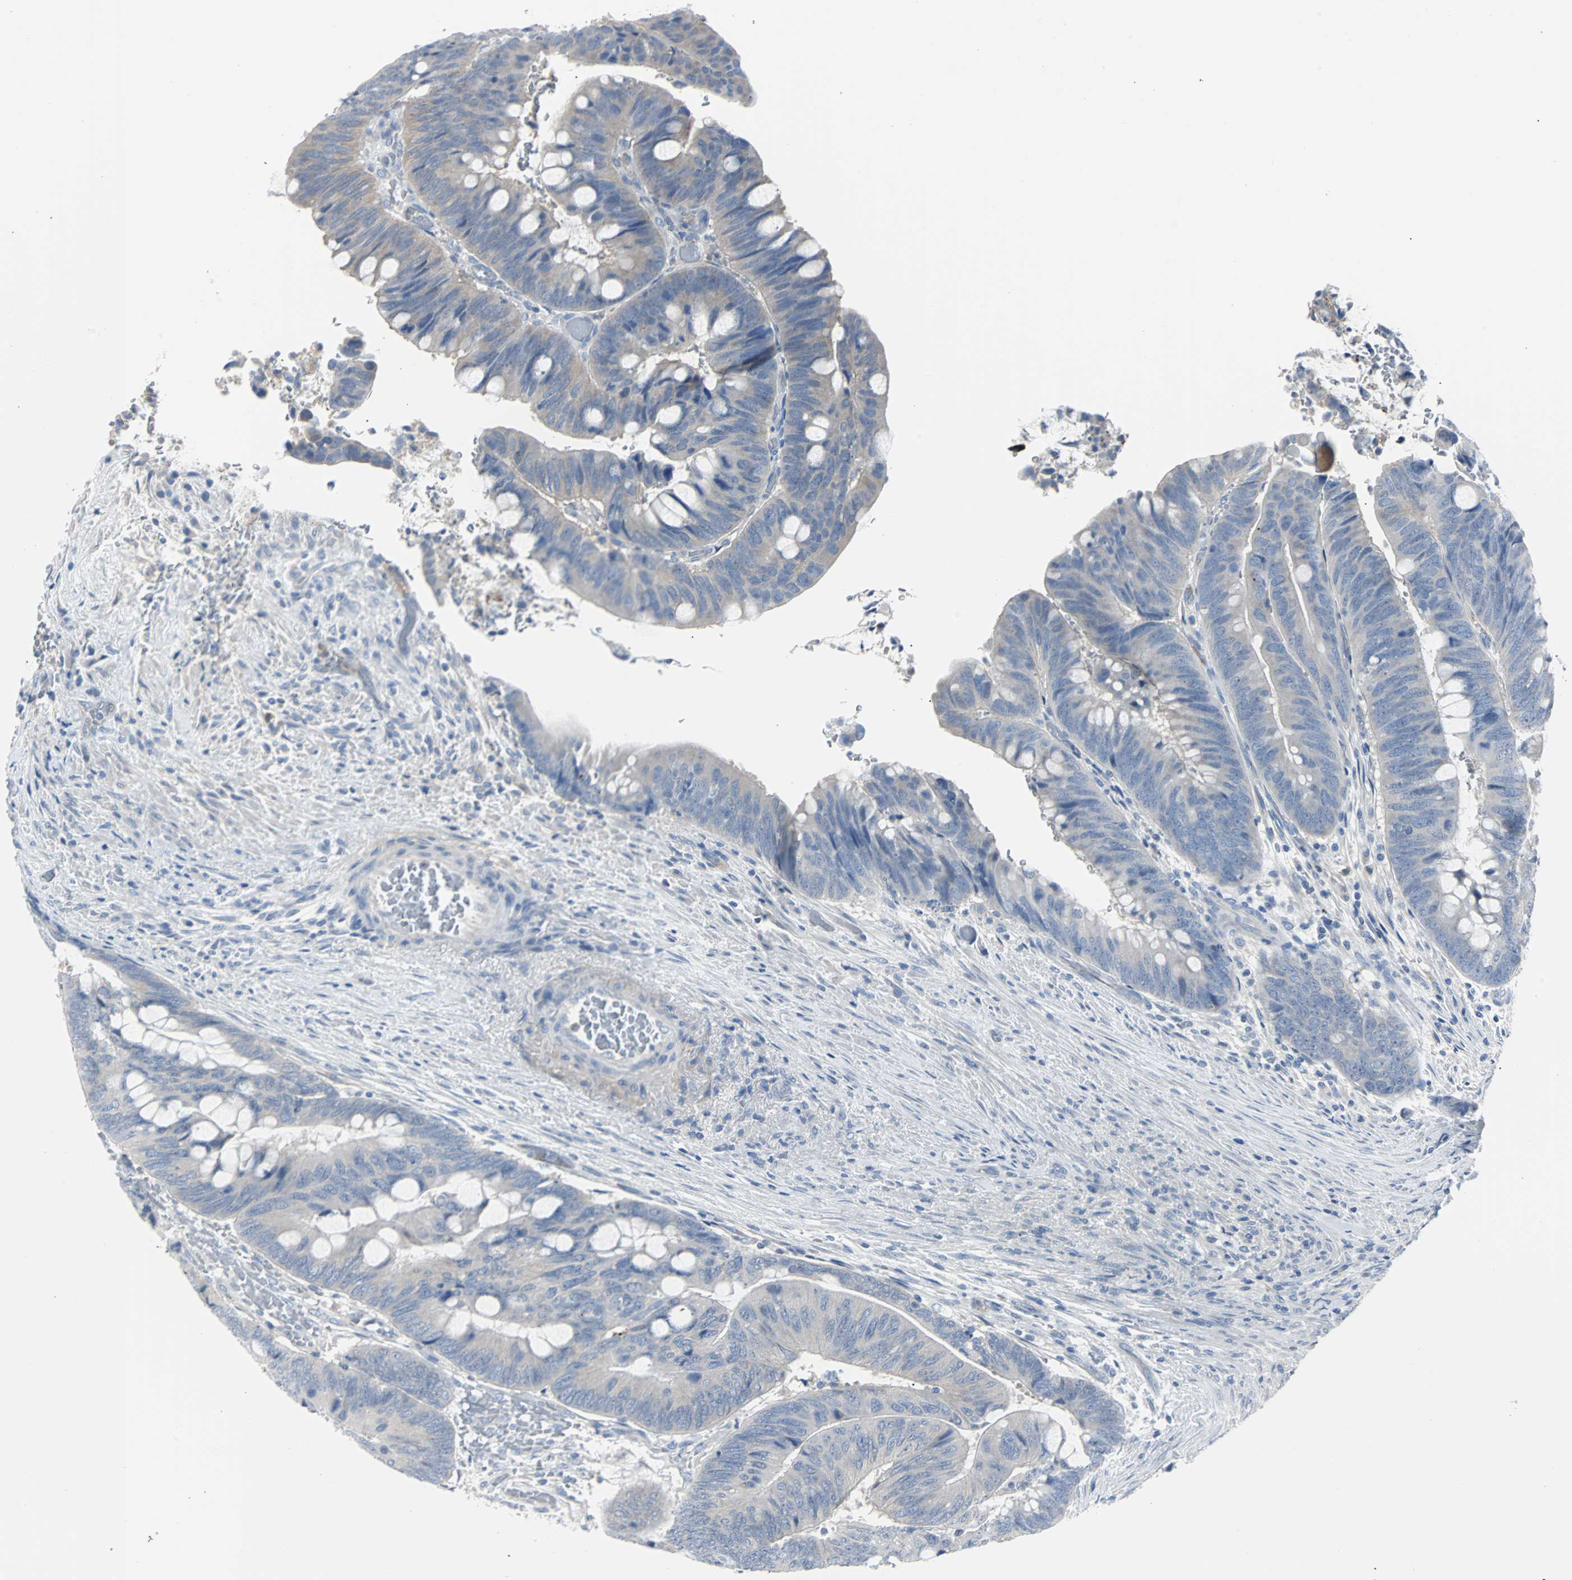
{"staining": {"intensity": "weak", "quantity": "25%-75%", "location": "cytoplasmic/membranous"}, "tissue": "colorectal cancer", "cell_type": "Tumor cells", "image_type": "cancer", "snomed": [{"axis": "morphology", "description": "Normal tissue, NOS"}, {"axis": "morphology", "description": "Adenocarcinoma, NOS"}, {"axis": "topography", "description": "Rectum"}, {"axis": "topography", "description": "Peripheral nerve tissue"}], "caption": "Colorectal cancer stained with immunohistochemistry shows weak cytoplasmic/membranous expression in approximately 25%-75% of tumor cells. (DAB IHC with brightfield microscopy, high magnification).", "gene": "RASA1", "patient": {"sex": "male", "age": 92}}